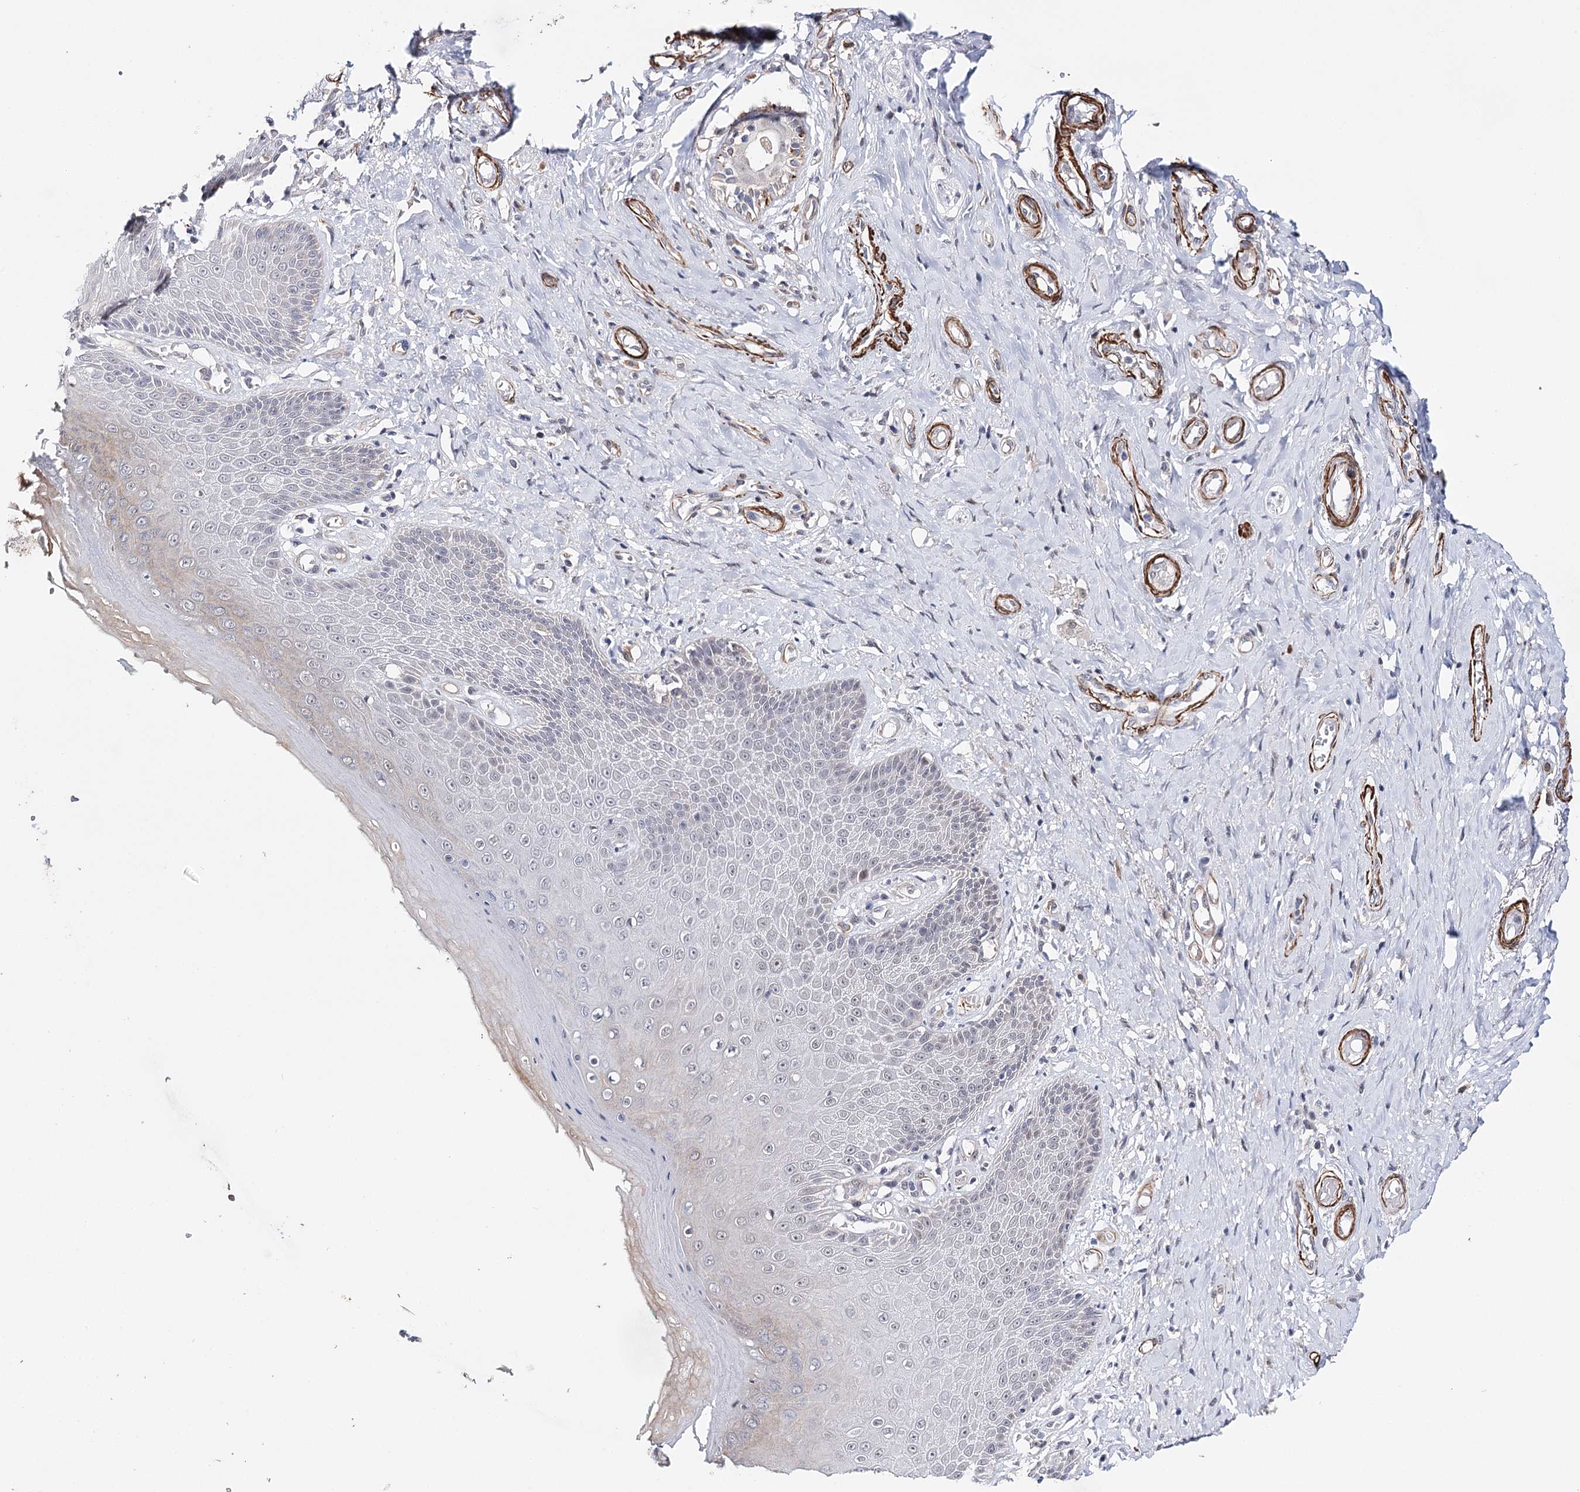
{"staining": {"intensity": "negative", "quantity": "none", "location": "none"}, "tissue": "skin", "cell_type": "Epidermal cells", "image_type": "normal", "snomed": [{"axis": "morphology", "description": "Normal tissue, NOS"}, {"axis": "topography", "description": "Anal"}], "caption": "The photomicrograph displays no staining of epidermal cells in benign skin.", "gene": "CFAP46", "patient": {"sex": "male", "age": 78}}